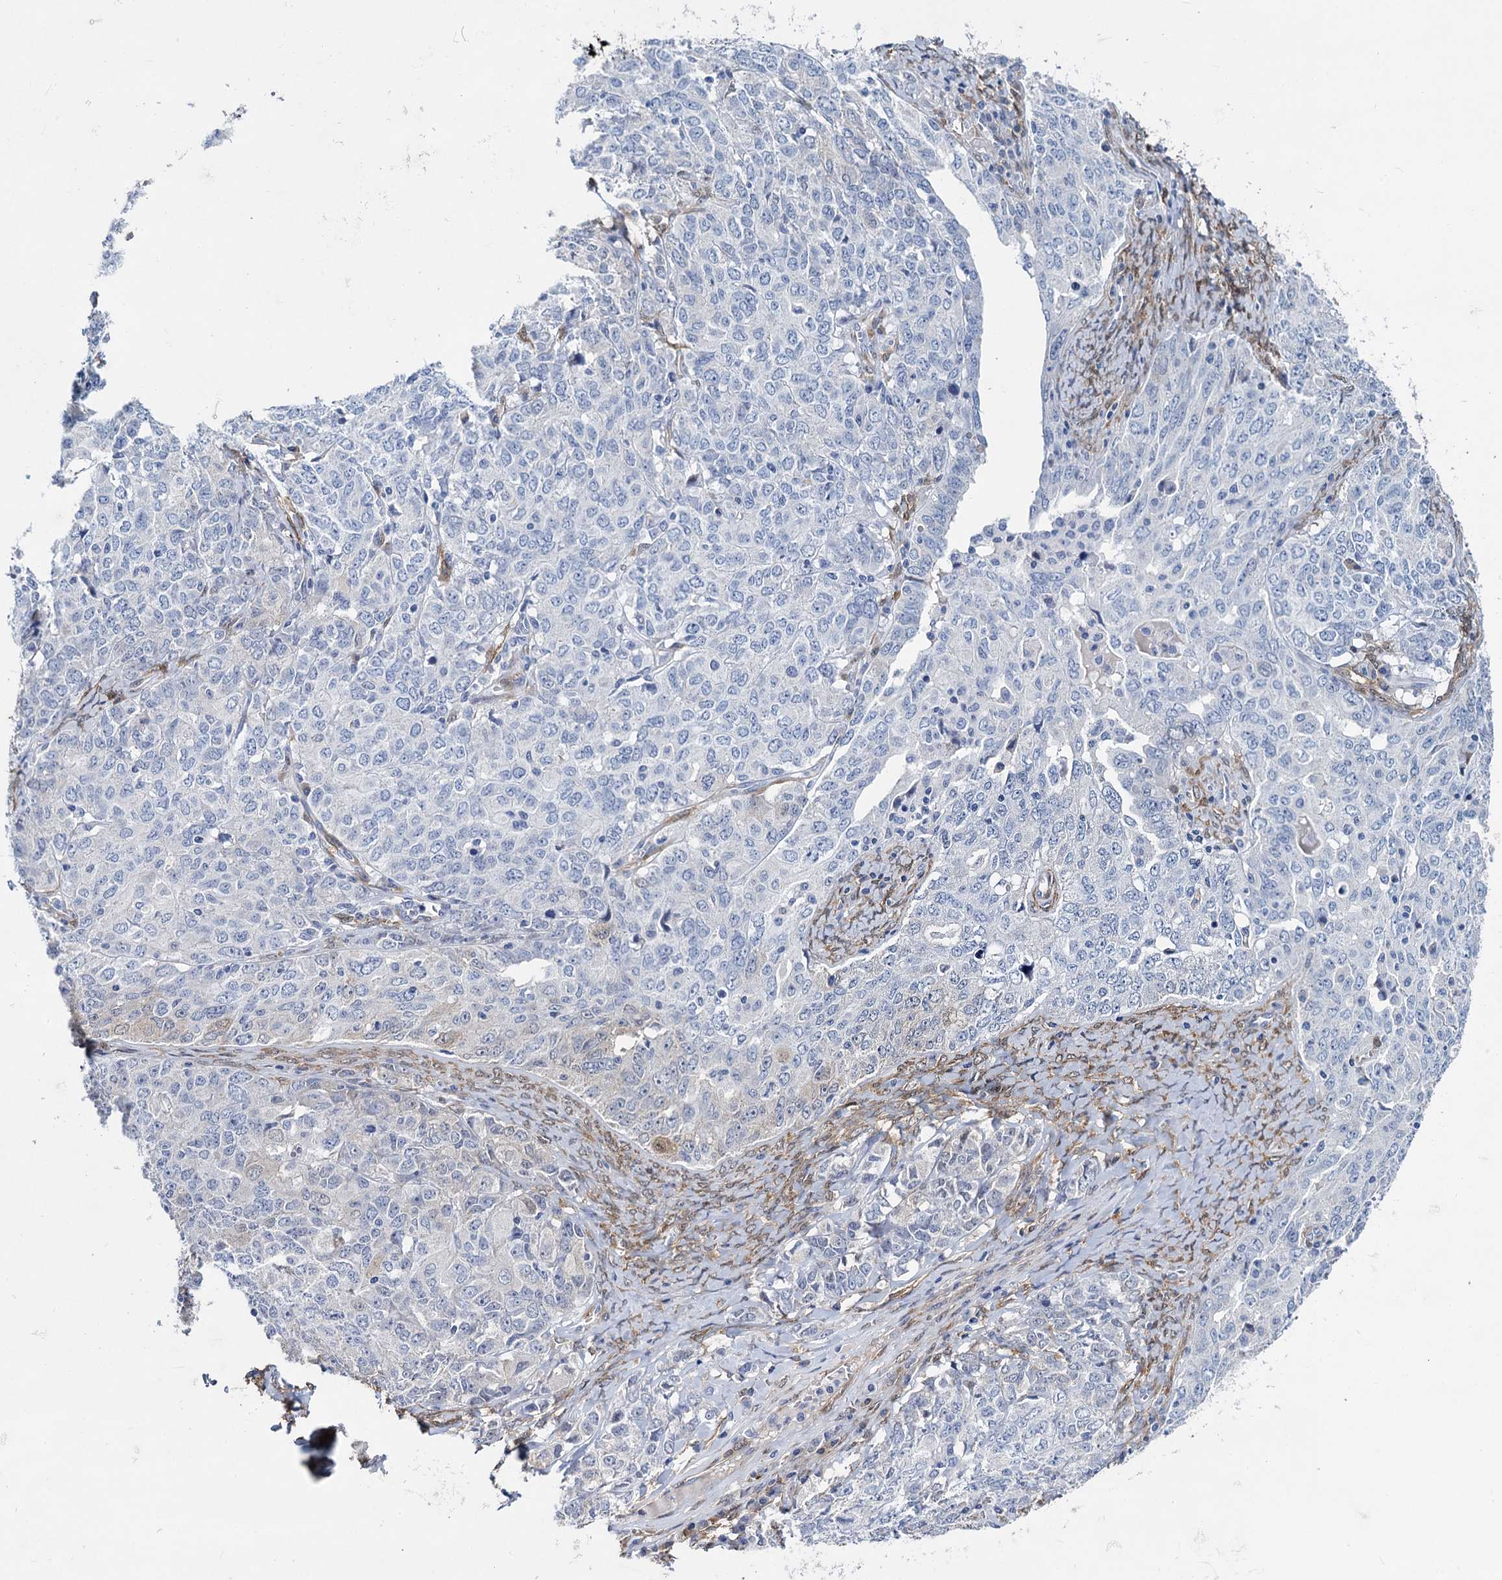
{"staining": {"intensity": "negative", "quantity": "none", "location": "none"}, "tissue": "ovarian cancer", "cell_type": "Tumor cells", "image_type": "cancer", "snomed": [{"axis": "morphology", "description": "Carcinoma, endometroid"}, {"axis": "topography", "description": "Ovary"}], "caption": "IHC of human ovarian cancer (endometroid carcinoma) demonstrates no expression in tumor cells.", "gene": "GSTM3", "patient": {"sex": "female", "age": 62}}